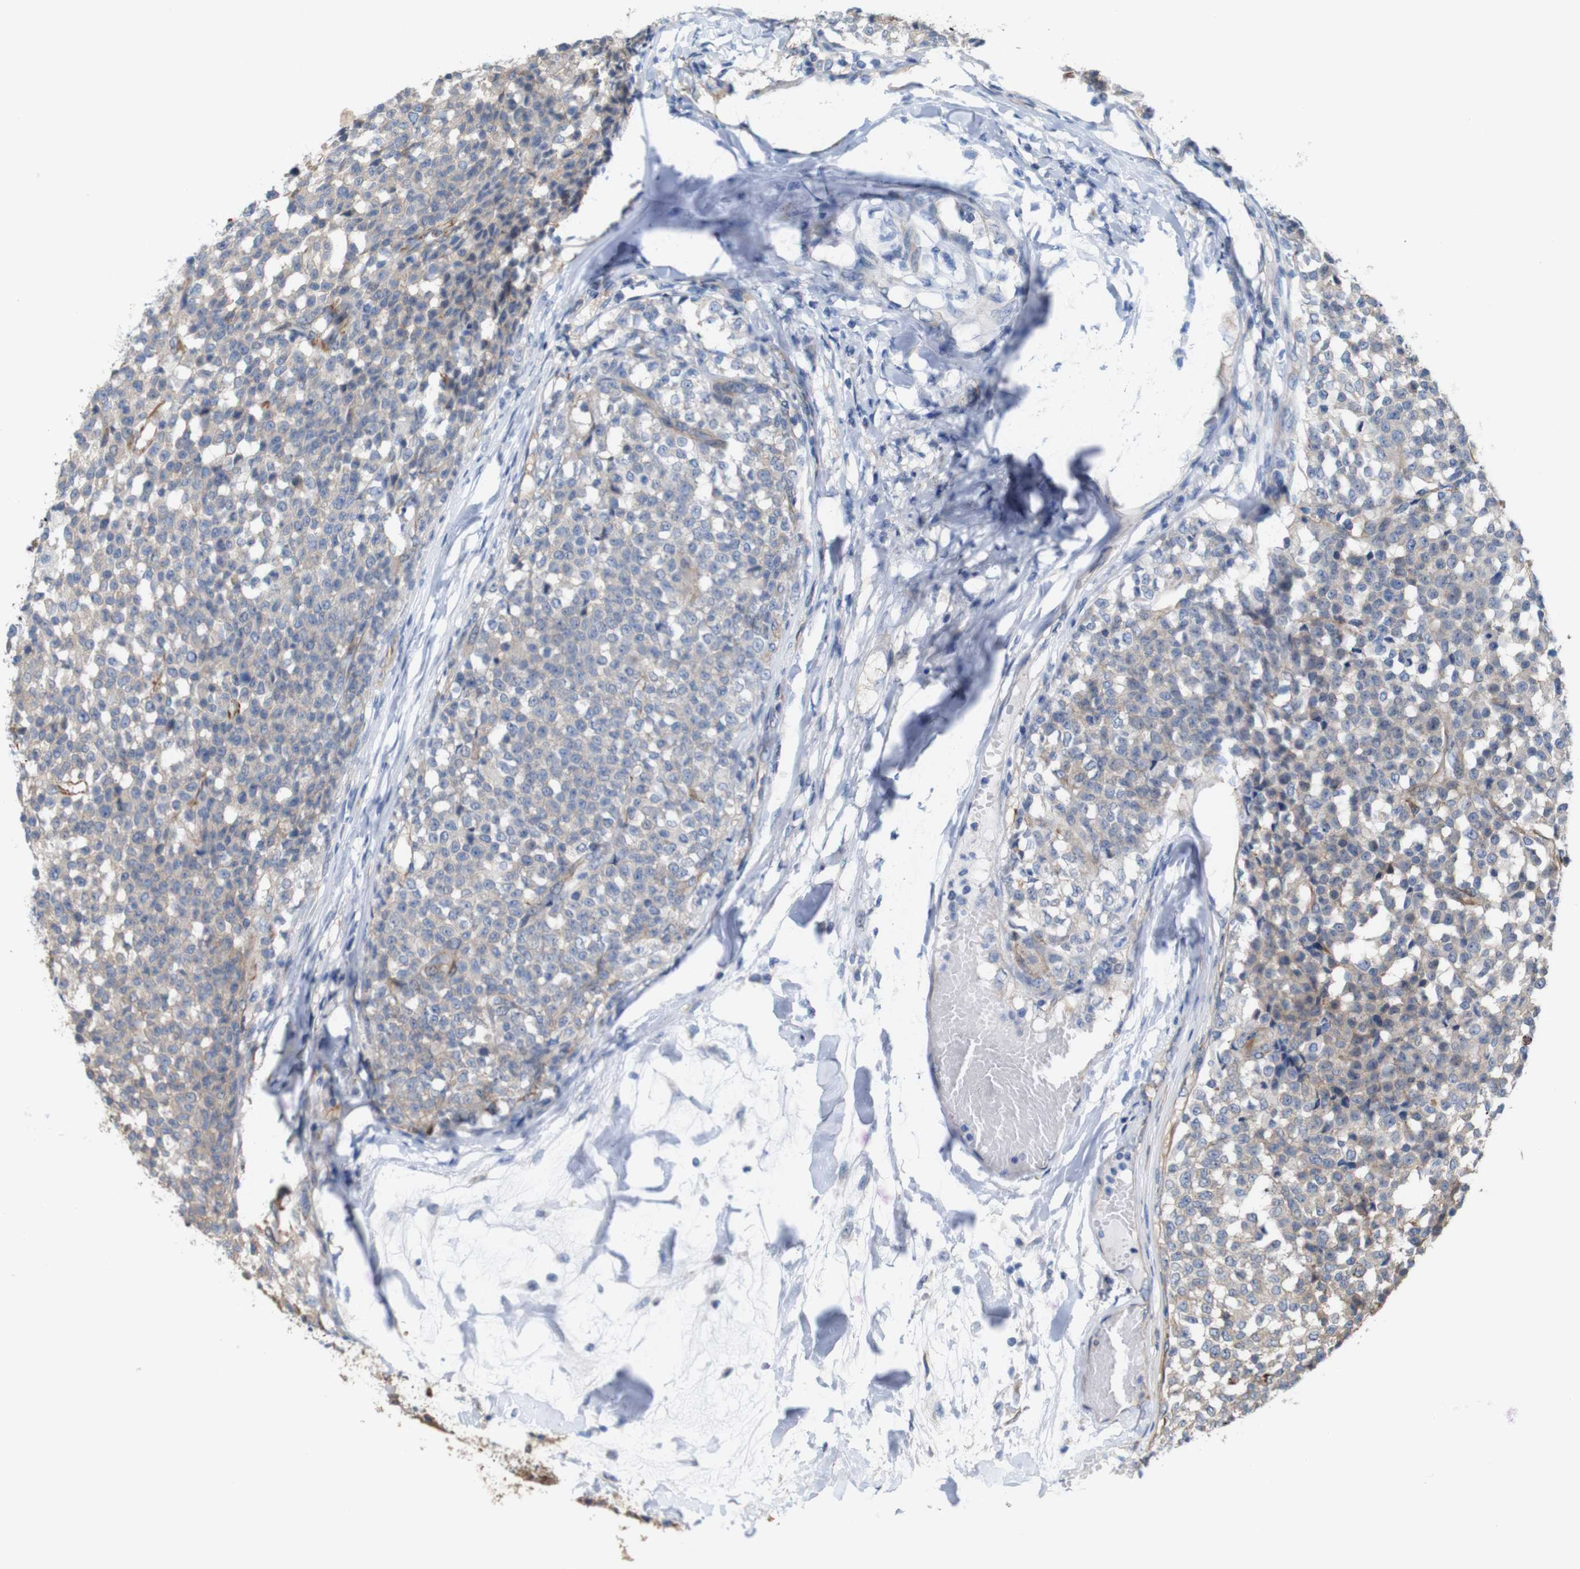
{"staining": {"intensity": "weak", "quantity": "<25%", "location": "cytoplasmic/membranous"}, "tissue": "testis cancer", "cell_type": "Tumor cells", "image_type": "cancer", "snomed": [{"axis": "morphology", "description": "Seminoma, NOS"}, {"axis": "topography", "description": "Testis"}], "caption": "High magnification brightfield microscopy of testis cancer stained with DAB (brown) and counterstained with hematoxylin (blue): tumor cells show no significant staining.", "gene": "JPH1", "patient": {"sex": "male", "age": 59}}